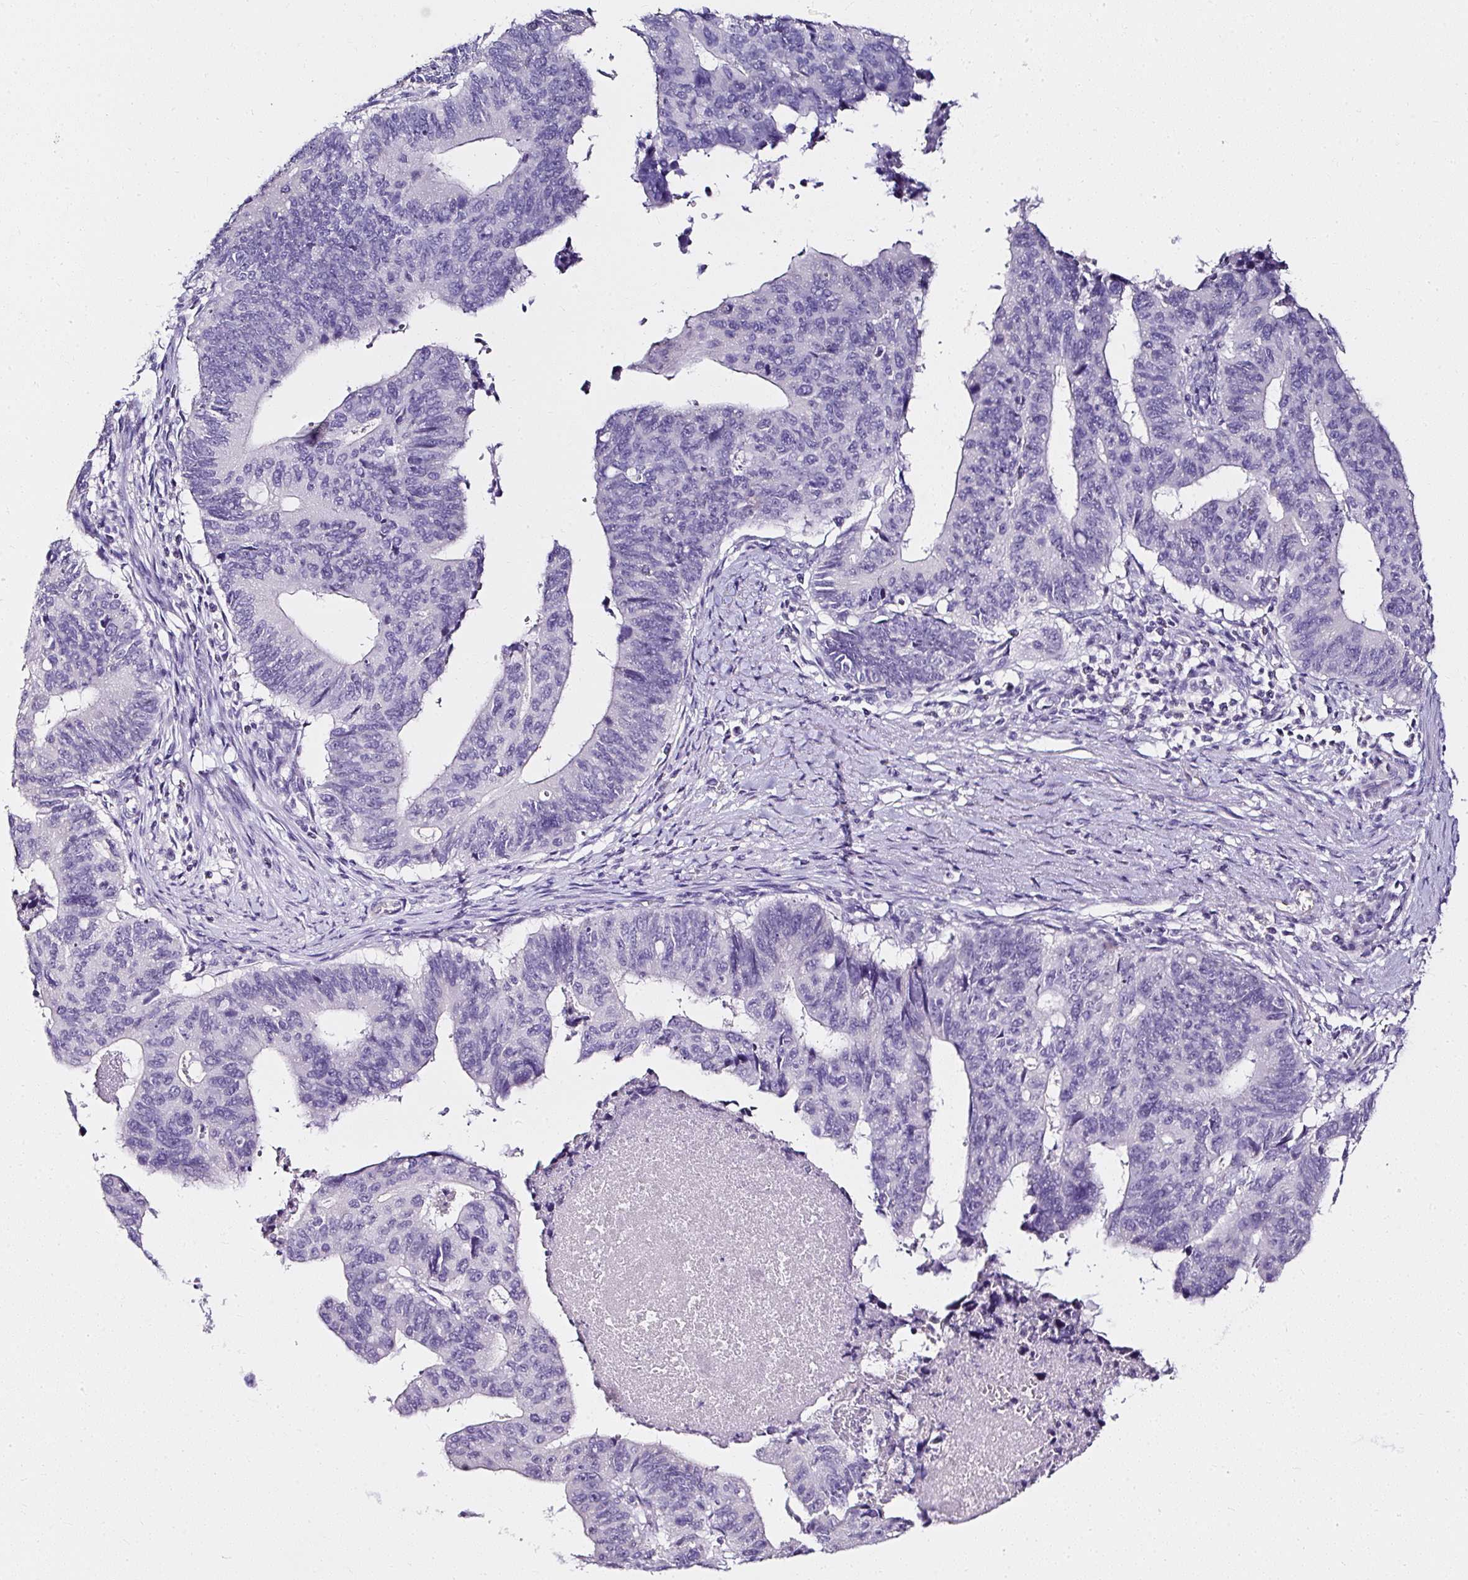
{"staining": {"intensity": "negative", "quantity": "none", "location": "none"}, "tissue": "stomach cancer", "cell_type": "Tumor cells", "image_type": "cancer", "snomed": [{"axis": "morphology", "description": "Adenocarcinoma, NOS"}, {"axis": "topography", "description": "Stomach"}], "caption": "This is a photomicrograph of IHC staining of stomach cancer, which shows no staining in tumor cells.", "gene": "ATP2A1", "patient": {"sex": "male", "age": 59}}